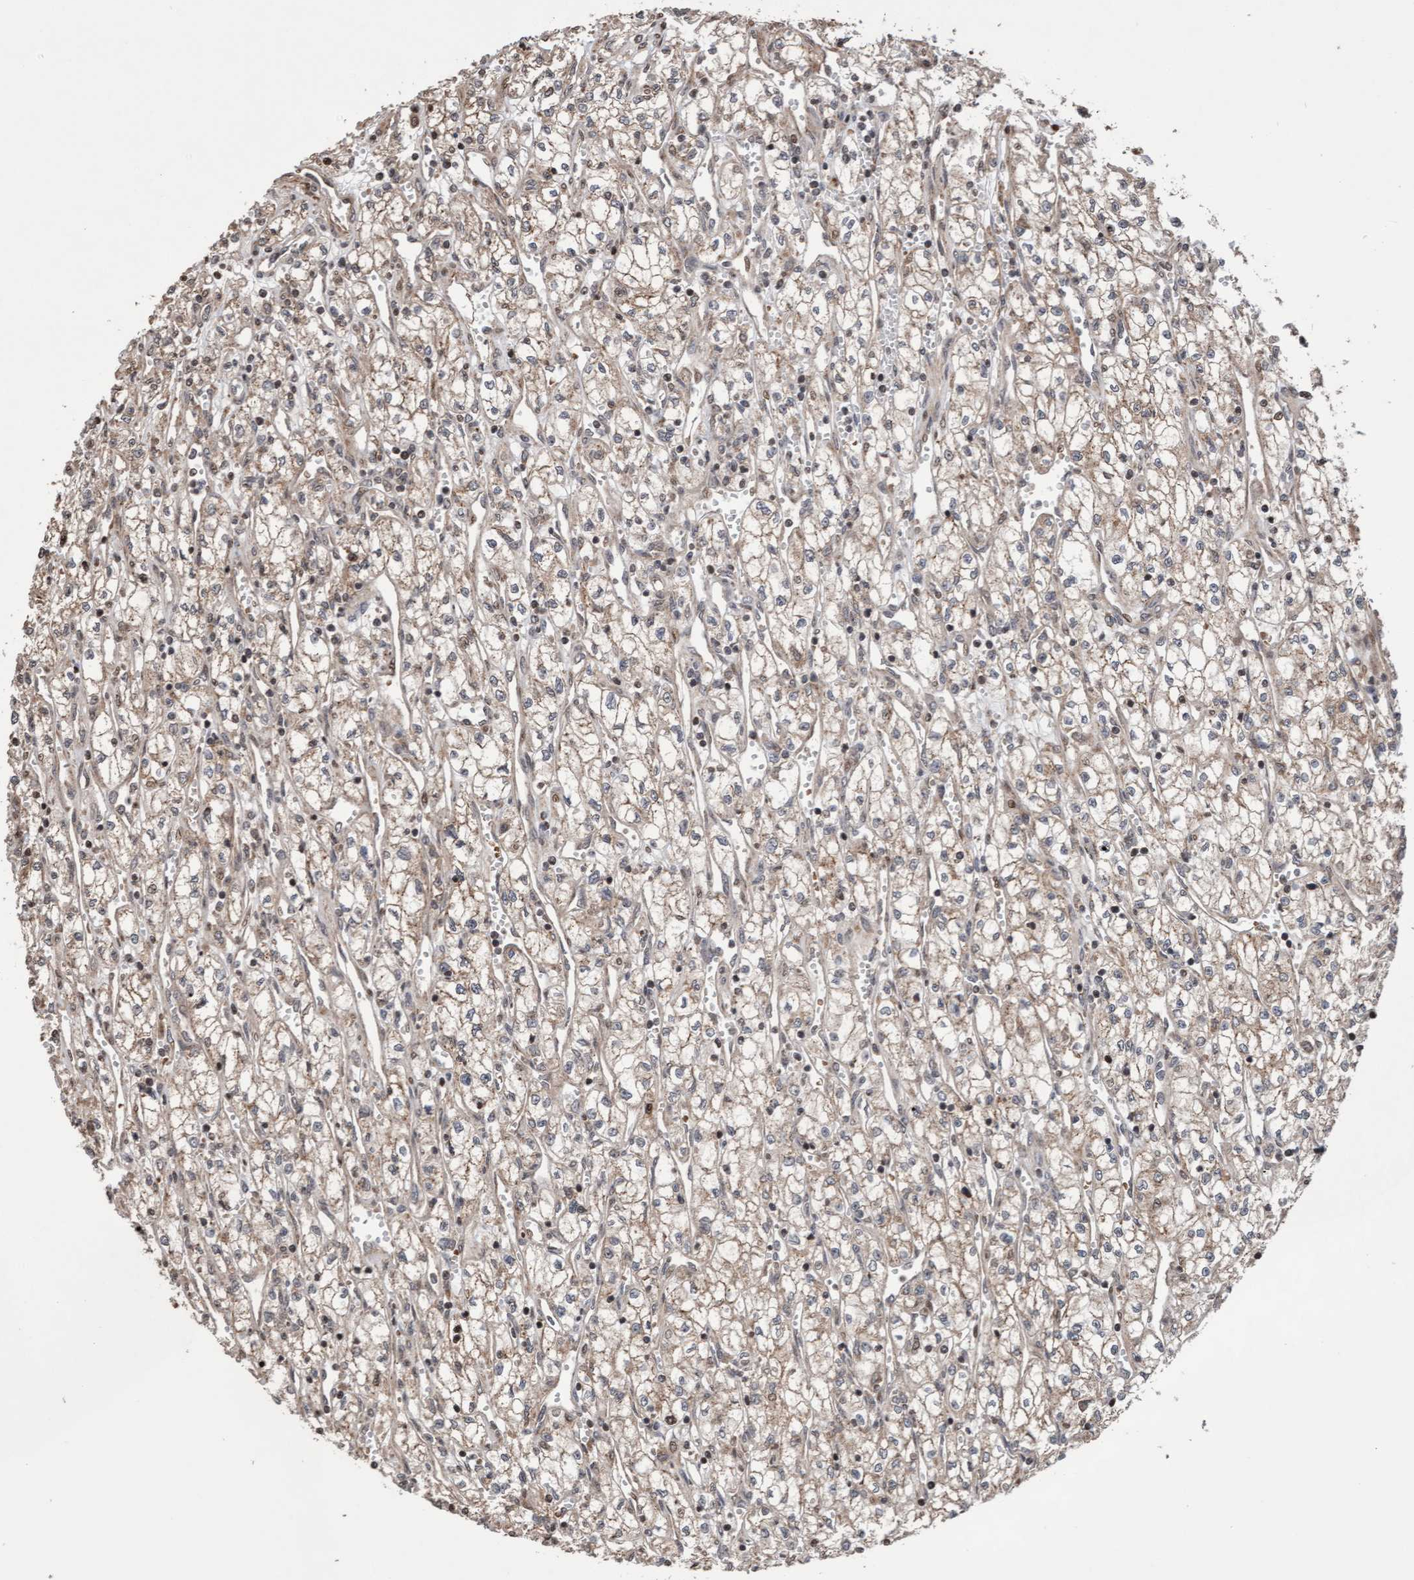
{"staining": {"intensity": "weak", "quantity": ">75%", "location": "cytoplasmic/membranous"}, "tissue": "renal cancer", "cell_type": "Tumor cells", "image_type": "cancer", "snomed": [{"axis": "morphology", "description": "Adenocarcinoma, NOS"}, {"axis": "topography", "description": "Kidney"}], "caption": "The micrograph exhibits a brown stain indicating the presence of a protein in the cytoplasmic/membranous of tumor cells in renal cancer (adenocarcinoma).", "gene": "PECR", "patient": {"sex": "male", "age": 59}}